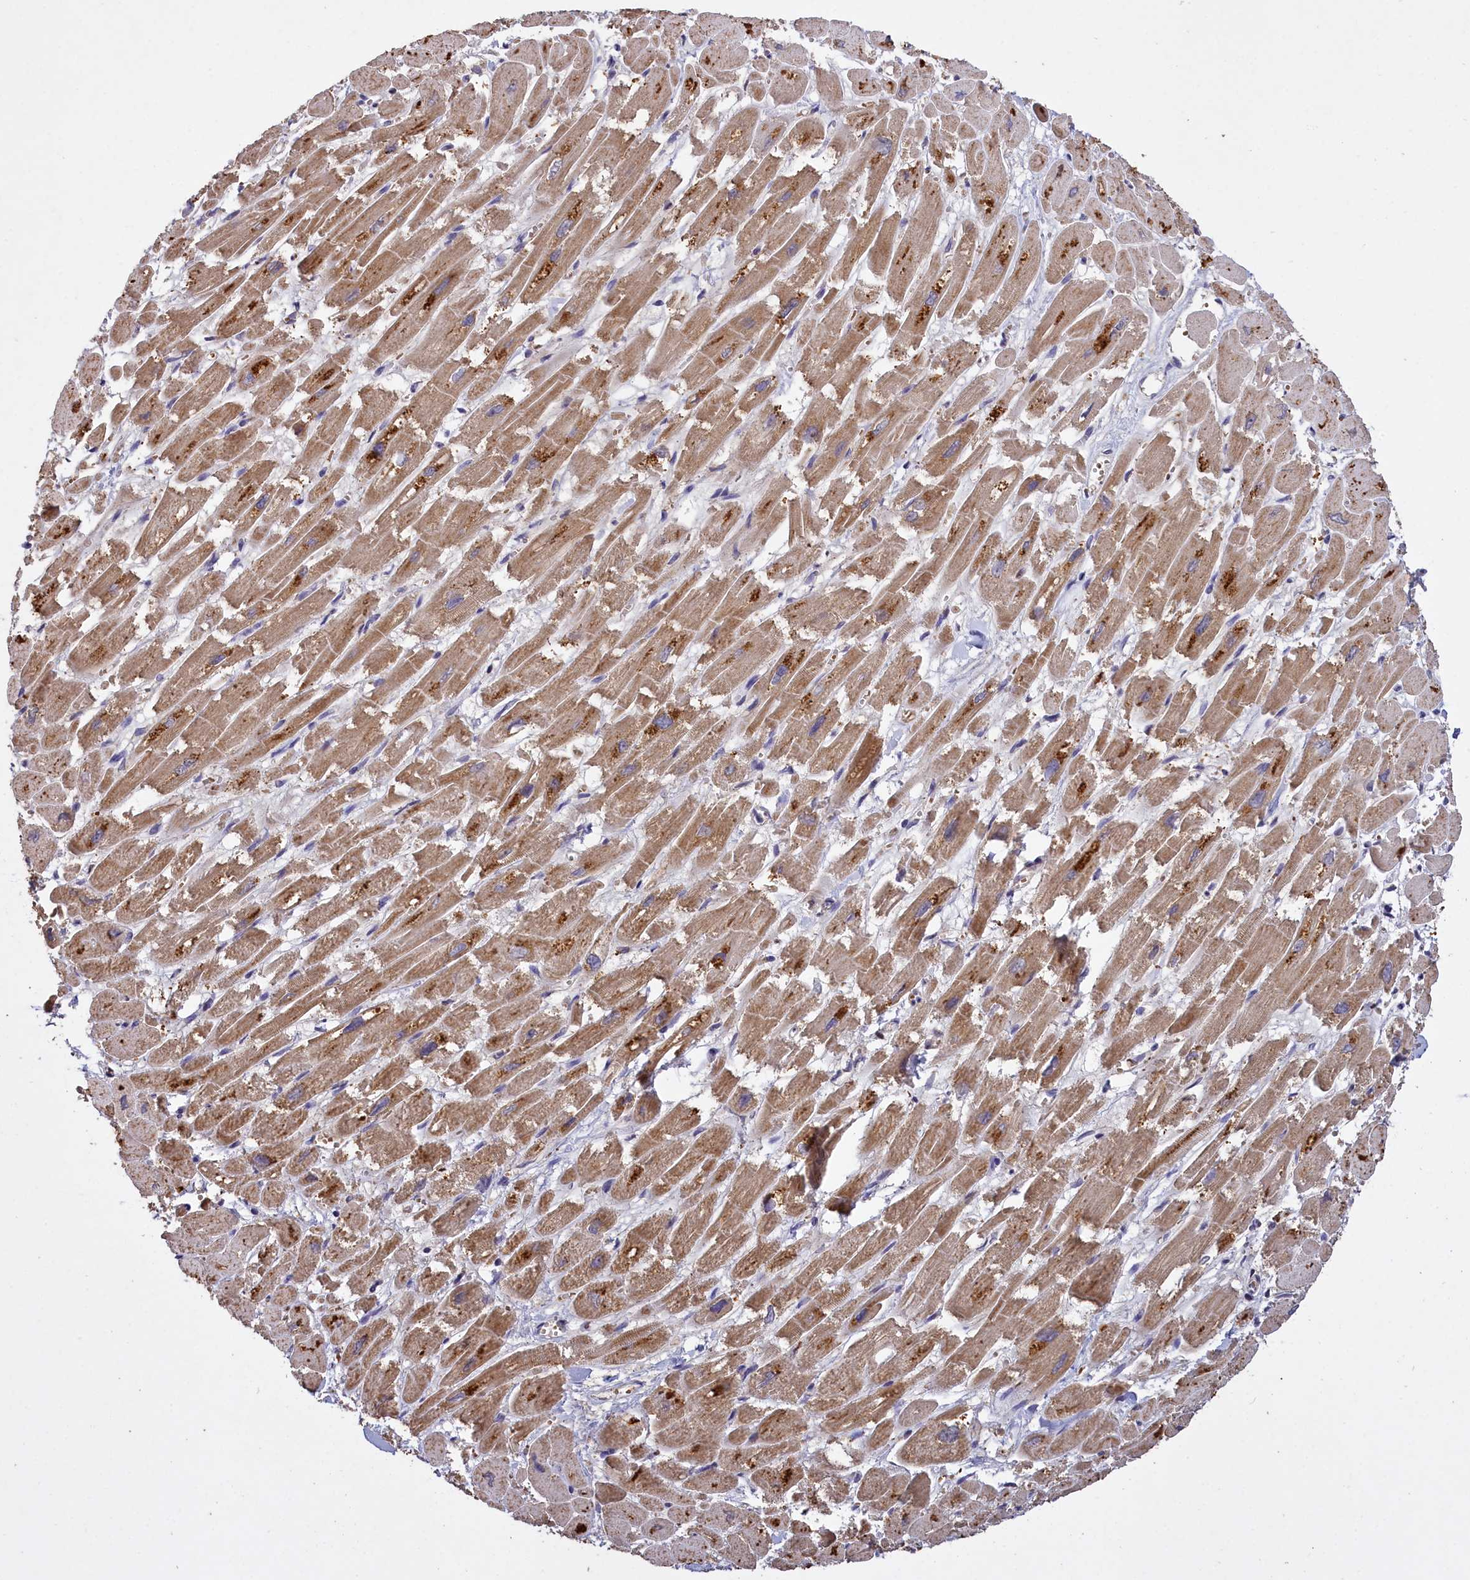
{"staining": {"intensity": "moderate", "quantity": "25%-75%", "location": "cytoplasmic/membranous"}, "tissue": "heart muscle", "cell_type": "Cardiomyocytes", "image_type": "normal", "snomed": [{"axis": "morphology", "description": "Normal tissue, NOS"}, {"axis": "topography", "description": "Heart"}], "caption": "A medium amount of moderate cytoplasmic/membranous staining is seen in about 25%-75% of cardiomyocytes in normal heart muscle.", "gene": "CLRN2", "patient": {"sex": "male", "age": 54}}